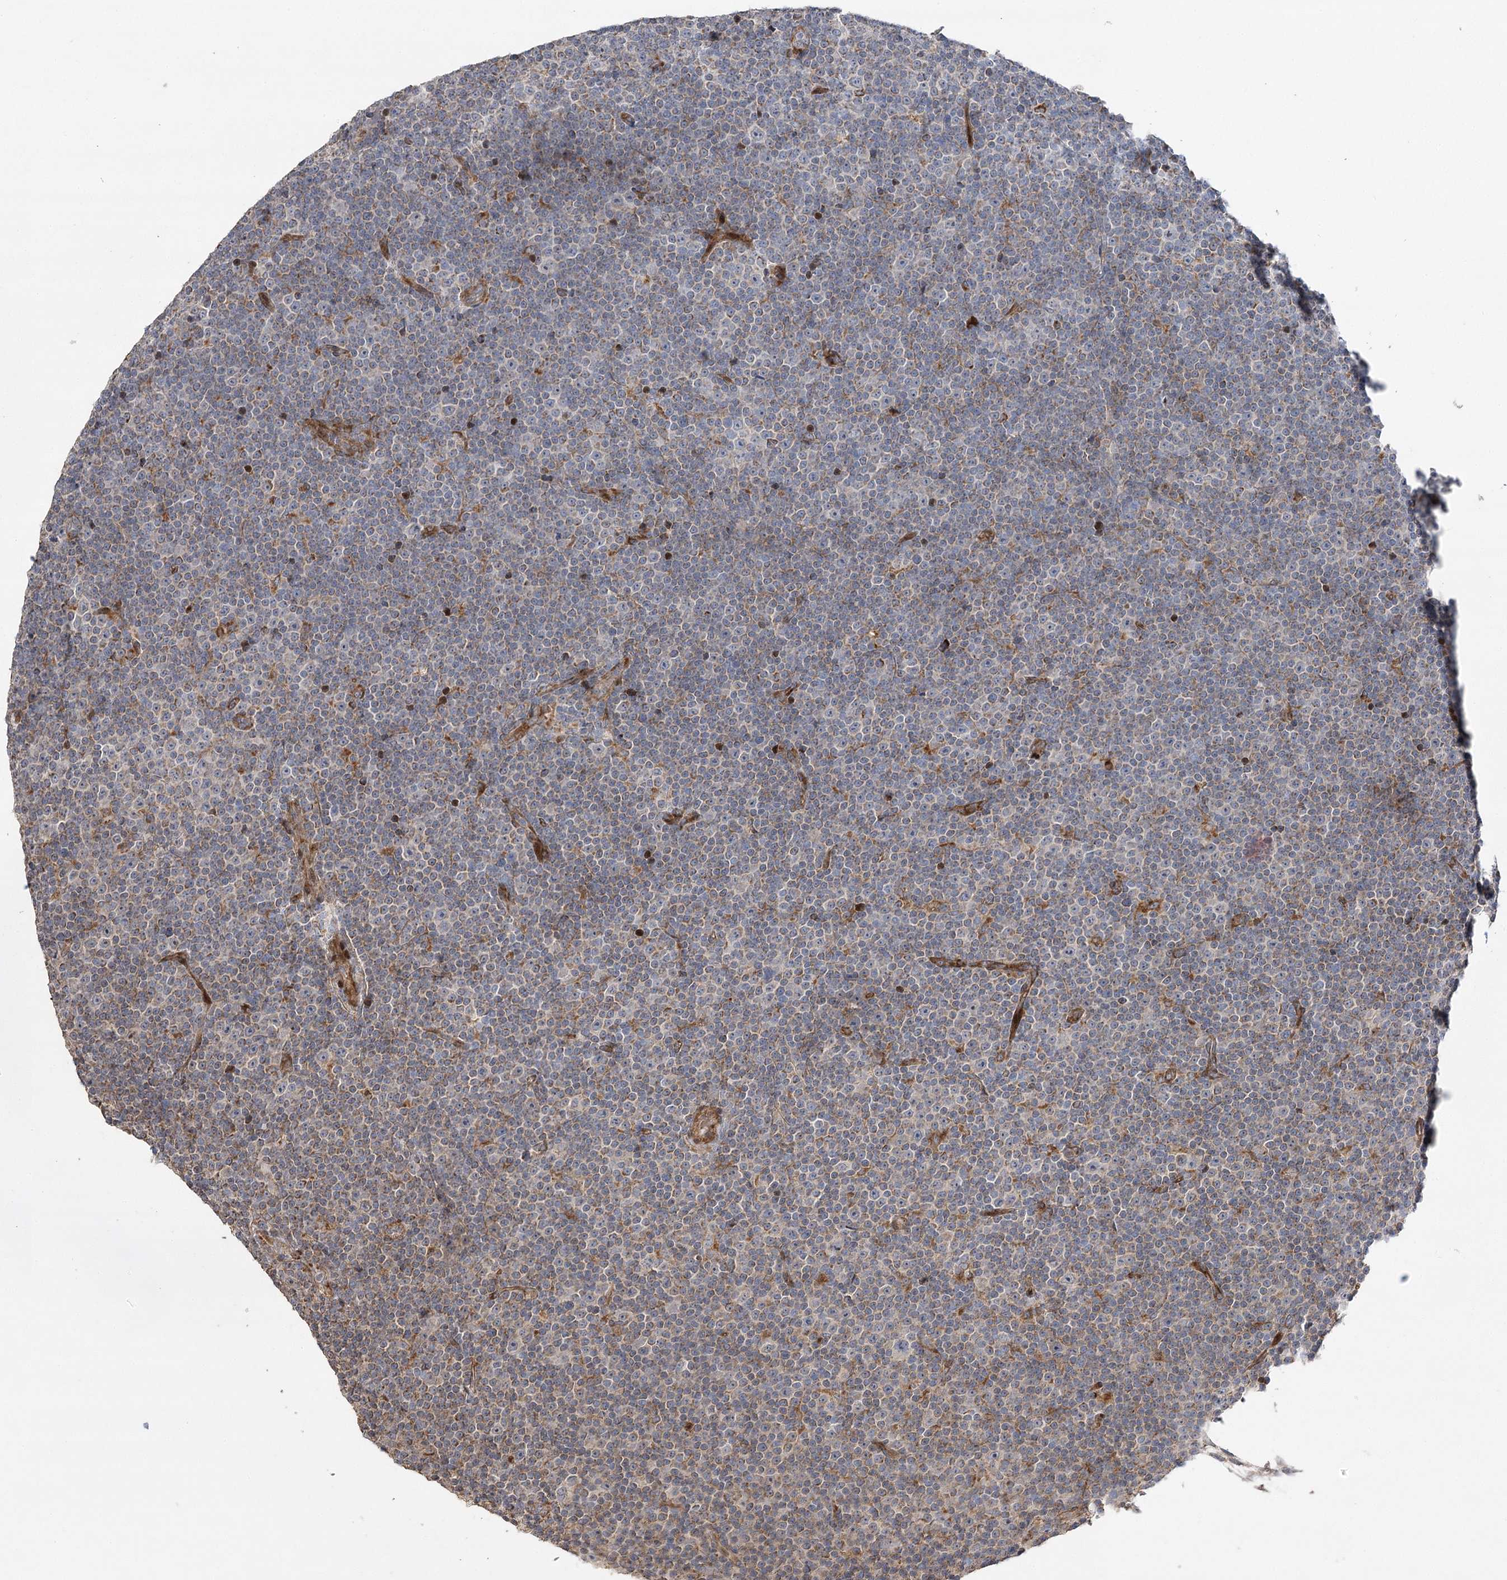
{"staining": {"intensity": "weak", "quantity": "25%-75%", "location": "cytoplasmic/membranous"}, "tissue": "lymphoma", "cell_type": "Tumor cells", "image_type": "cancer", "snomed": [{"axis": "morphology", "description": "Malignant lymphoma, non-Hodgkin's type, Low grade"}, {"axis": "topography", "description": "Lymph node"}], "caption": "Immunohistochemical staining of malignant lymphoma, non-Hodgkin's type (low-grade) displays low levels of weak cytoplasmic/membranous protein expression in about 25%-75% of tumor cells.", "gene": "OBSL1", "patient": {"sex": "female", "age": 67}}